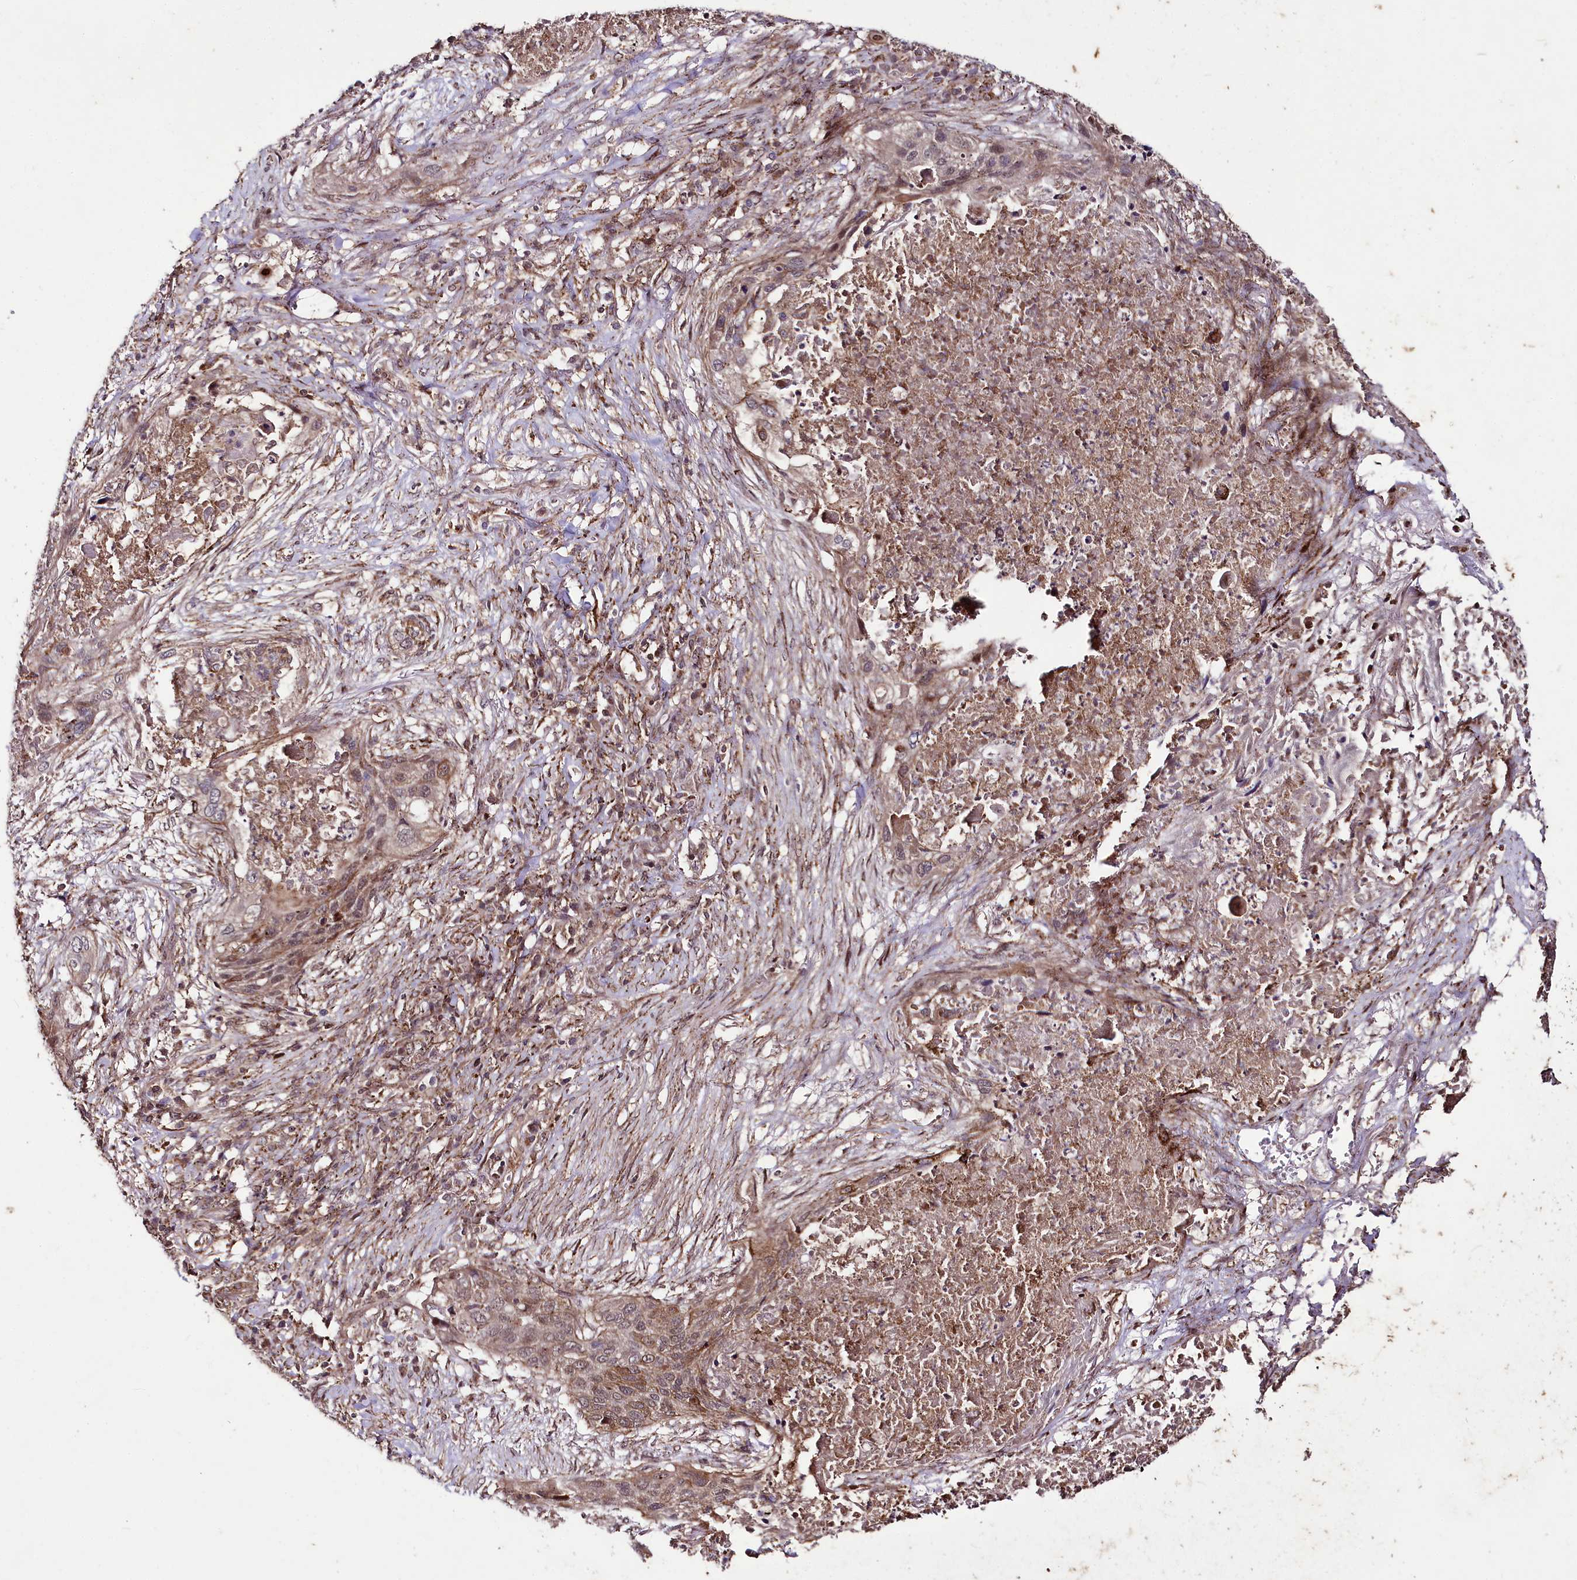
{"staining": {"intensity": "moderate", "quantity": "<25%", "location": "cytoplasmic/membranous"}, "tissue": "lung cancer", "cell_type": "Tumor cells", "image_type": "cancer", "snomed": [{"axis": "morphology", "description": "Squamous cell carcinoma, NOS"}, {"axis": "topography", "description": "Lung"}], "caption": "Immunohistochemistry (IHC) micrograph of neoplastic tissue: human squamous cell carcinoma (lung) stained using IHC displays low levels of moderate protein expression localized specifically in the cytoplasmic/membranous of tumor cells, appearing as a cytoplasmic/membranous brown color.", "gene": "PHLDB1", "patient": {"sex": "female", "age": 63}}